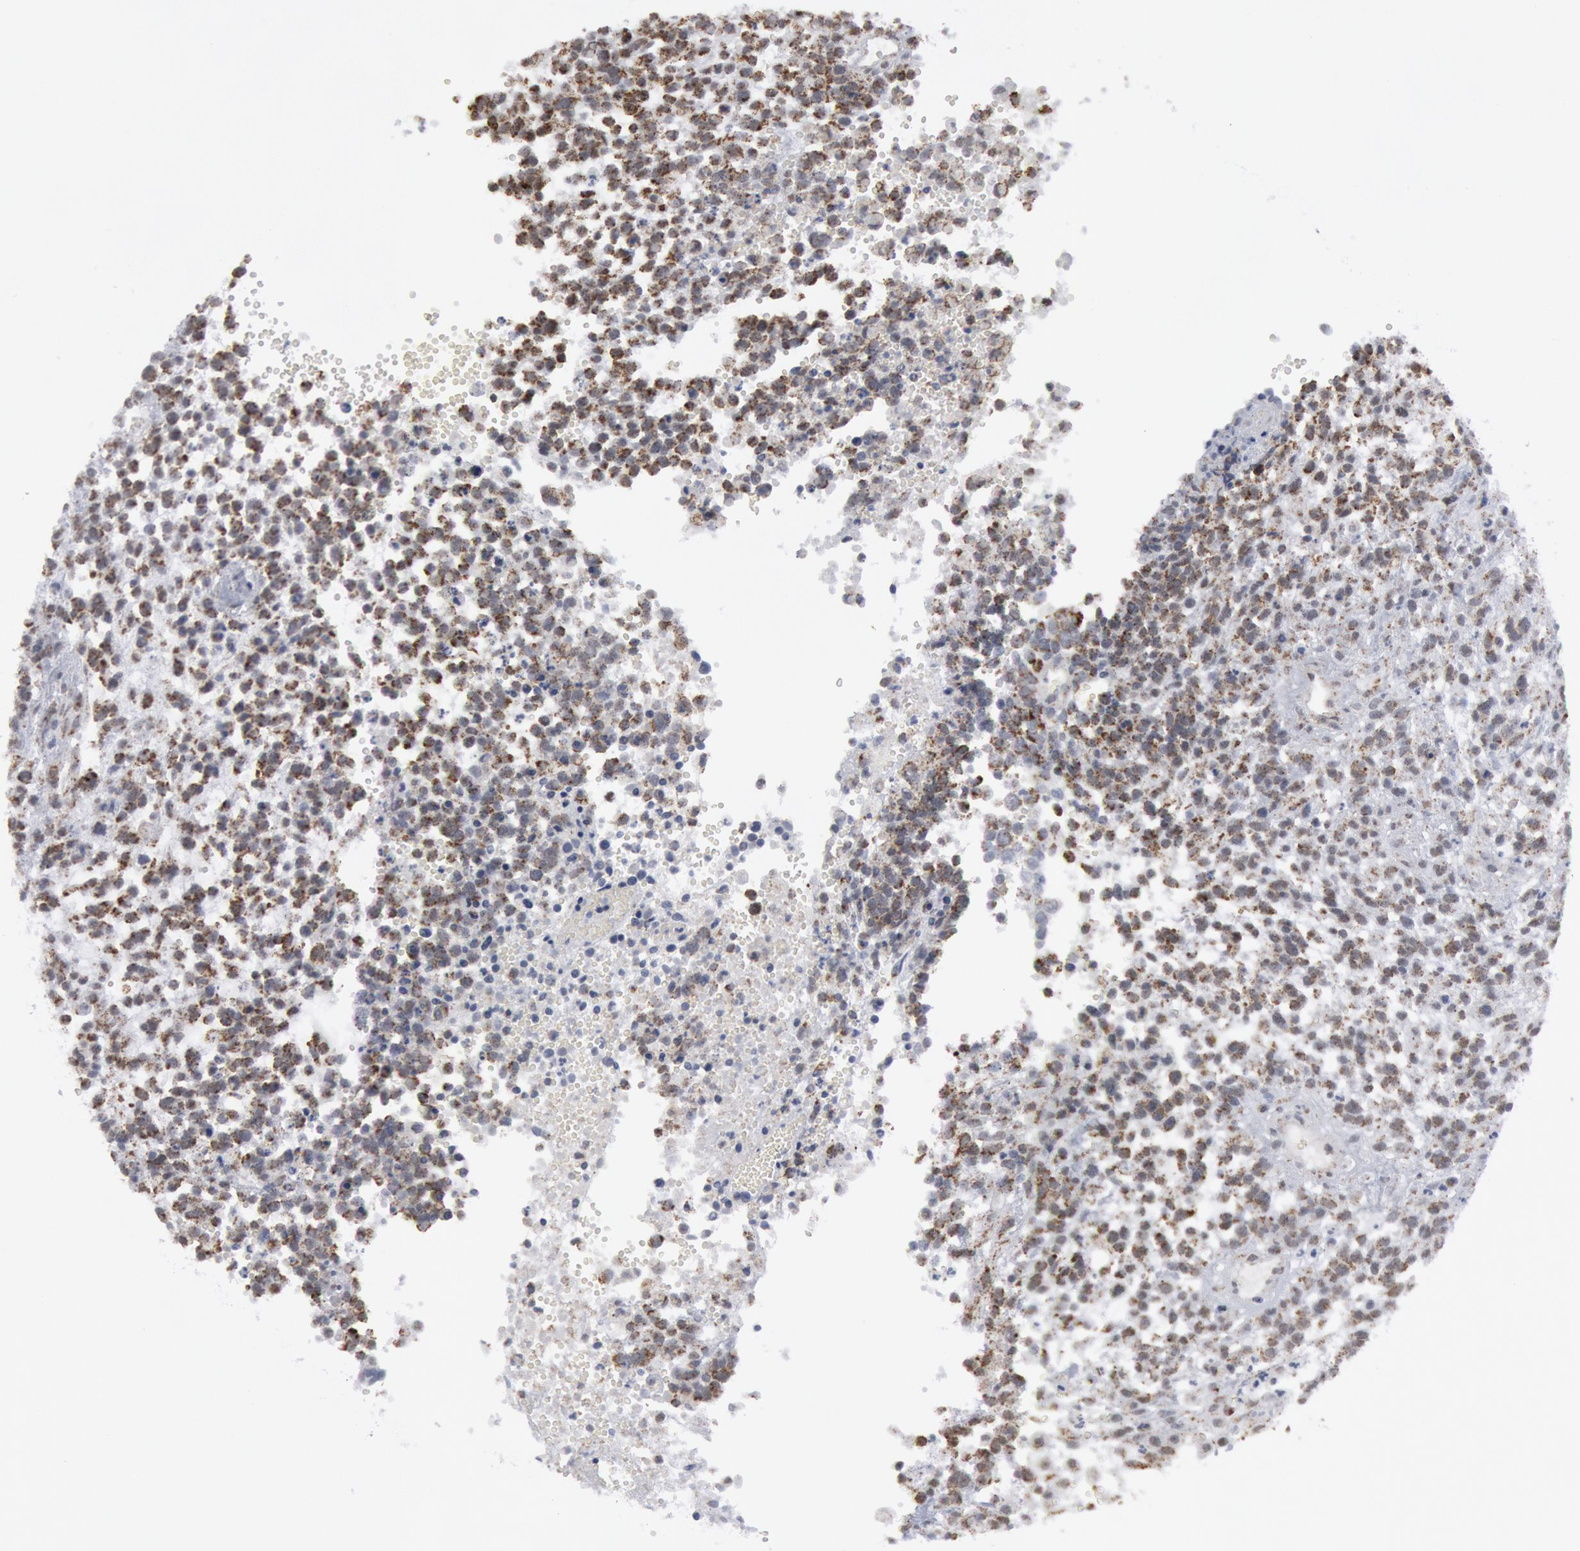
{"staining": {"intensity": "moderate", "quantity": "25%-75%", "location": "cytoplasmic/membranous"}, "tissue": "glioma", "cell_type": "Tumor cells", "image_type": "cancer", "snomed": [{"axis": "morphology", "description": "Glioma, malignant, High grade"}, {"axis": "topography", "description": "Brain"}], "caption": "Moderate cytoplasmic/membranous staining is identified in about 25%-75% of tumor cells in glioma.", "gene": "CASP9", "patient": {"sex": "male", "age": 66}}